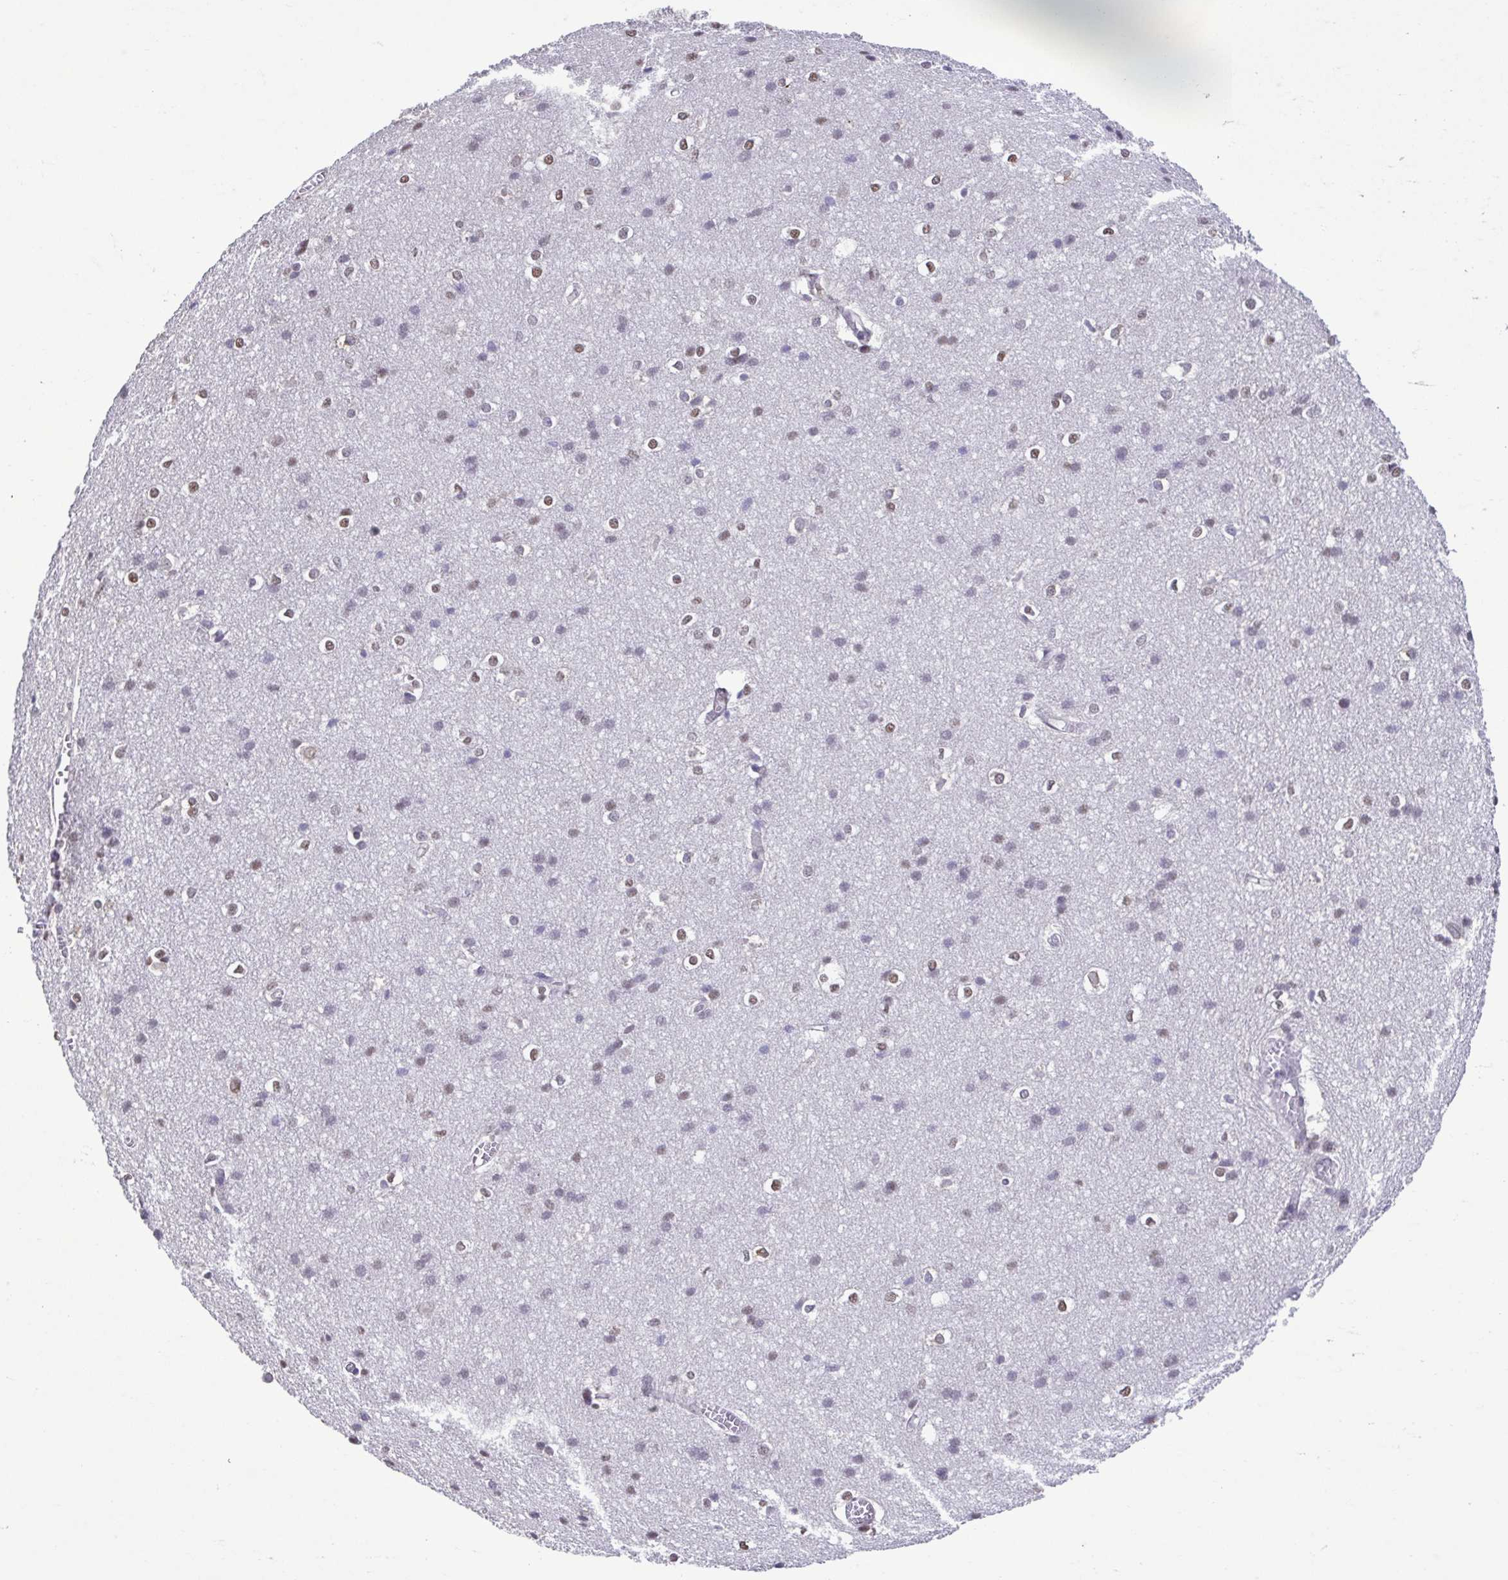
{"staining": {"intensity": "negative", "quantity": "none", "location": "none"}, "tissue": "cerebral cortex", "cell_type": "Endothelial cells", "image_type": "normal", "snomed": [{"axis": "morphology", "description": "Normal tissue, NOS"}, {"axis": "topography", "description": "Cerebral cortex"}], "caption": "The immunohistochemistry (IHC) histopathology image has no significant staining in endothelial cells of cerebral cortex. (DAB immunohistochemistry (IHC) with hematoxylin counter stain).", "gene": "ACTRT3", "patient": {"sex": "male", "age": 37}}